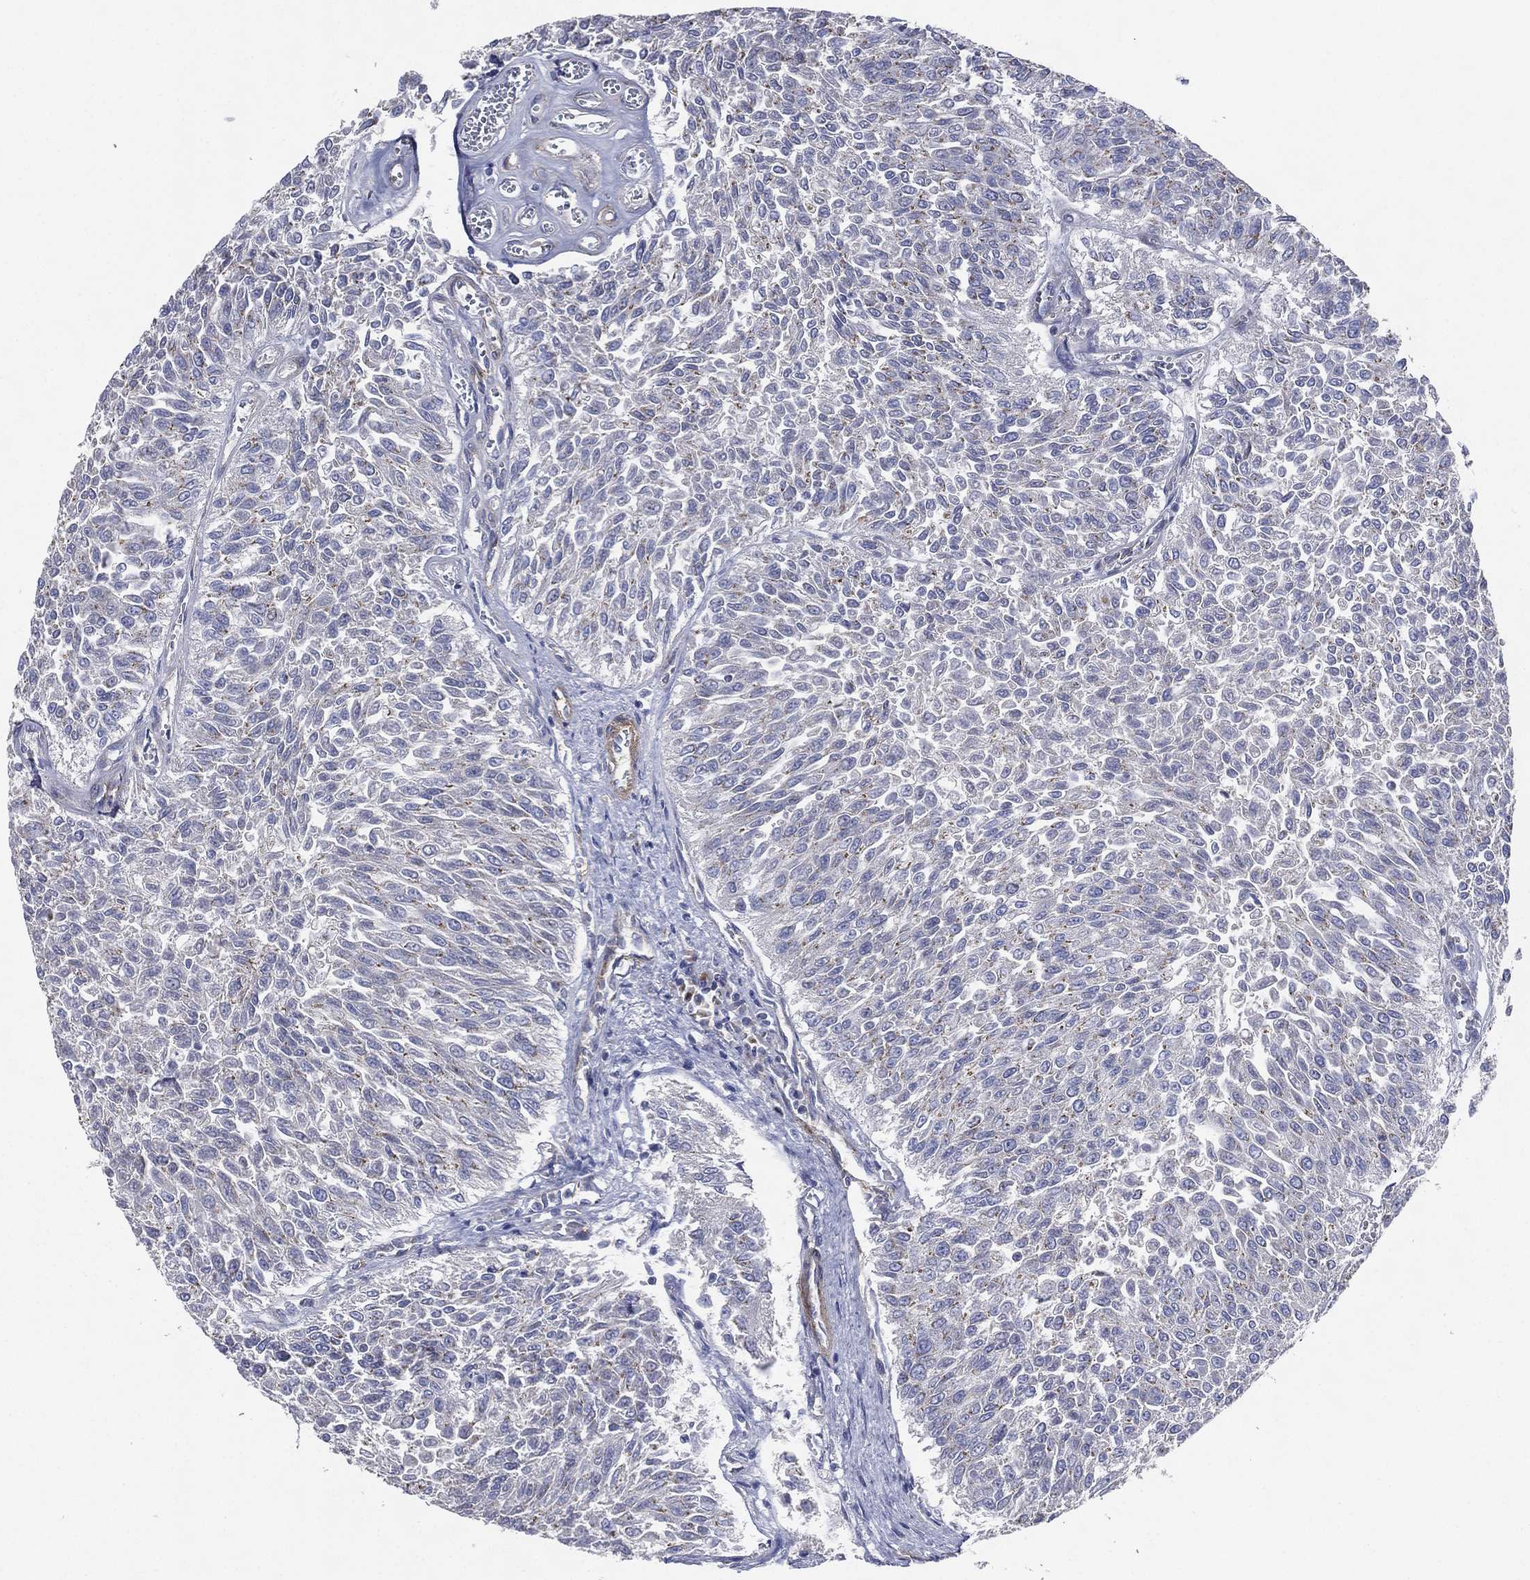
{"staining": {"intensity": "negative", "quantity": "none", "location": "none"}, "tissue": "urothelial cancer", "cell_type": "Tumor cells", "image_type": "cancer", "snomed": [{"axis": "morphology", "description": "Urothelial carcinoma, Low grade"}, {"axis": "topography", "description": "Urinary bladder"}], "caption": "Immunohistochemistry of human urothelial cancer demonstrates no staining in tumor cells.", "gene": "ATP8A2", "patient": {"sex": "male", "age": 78}}